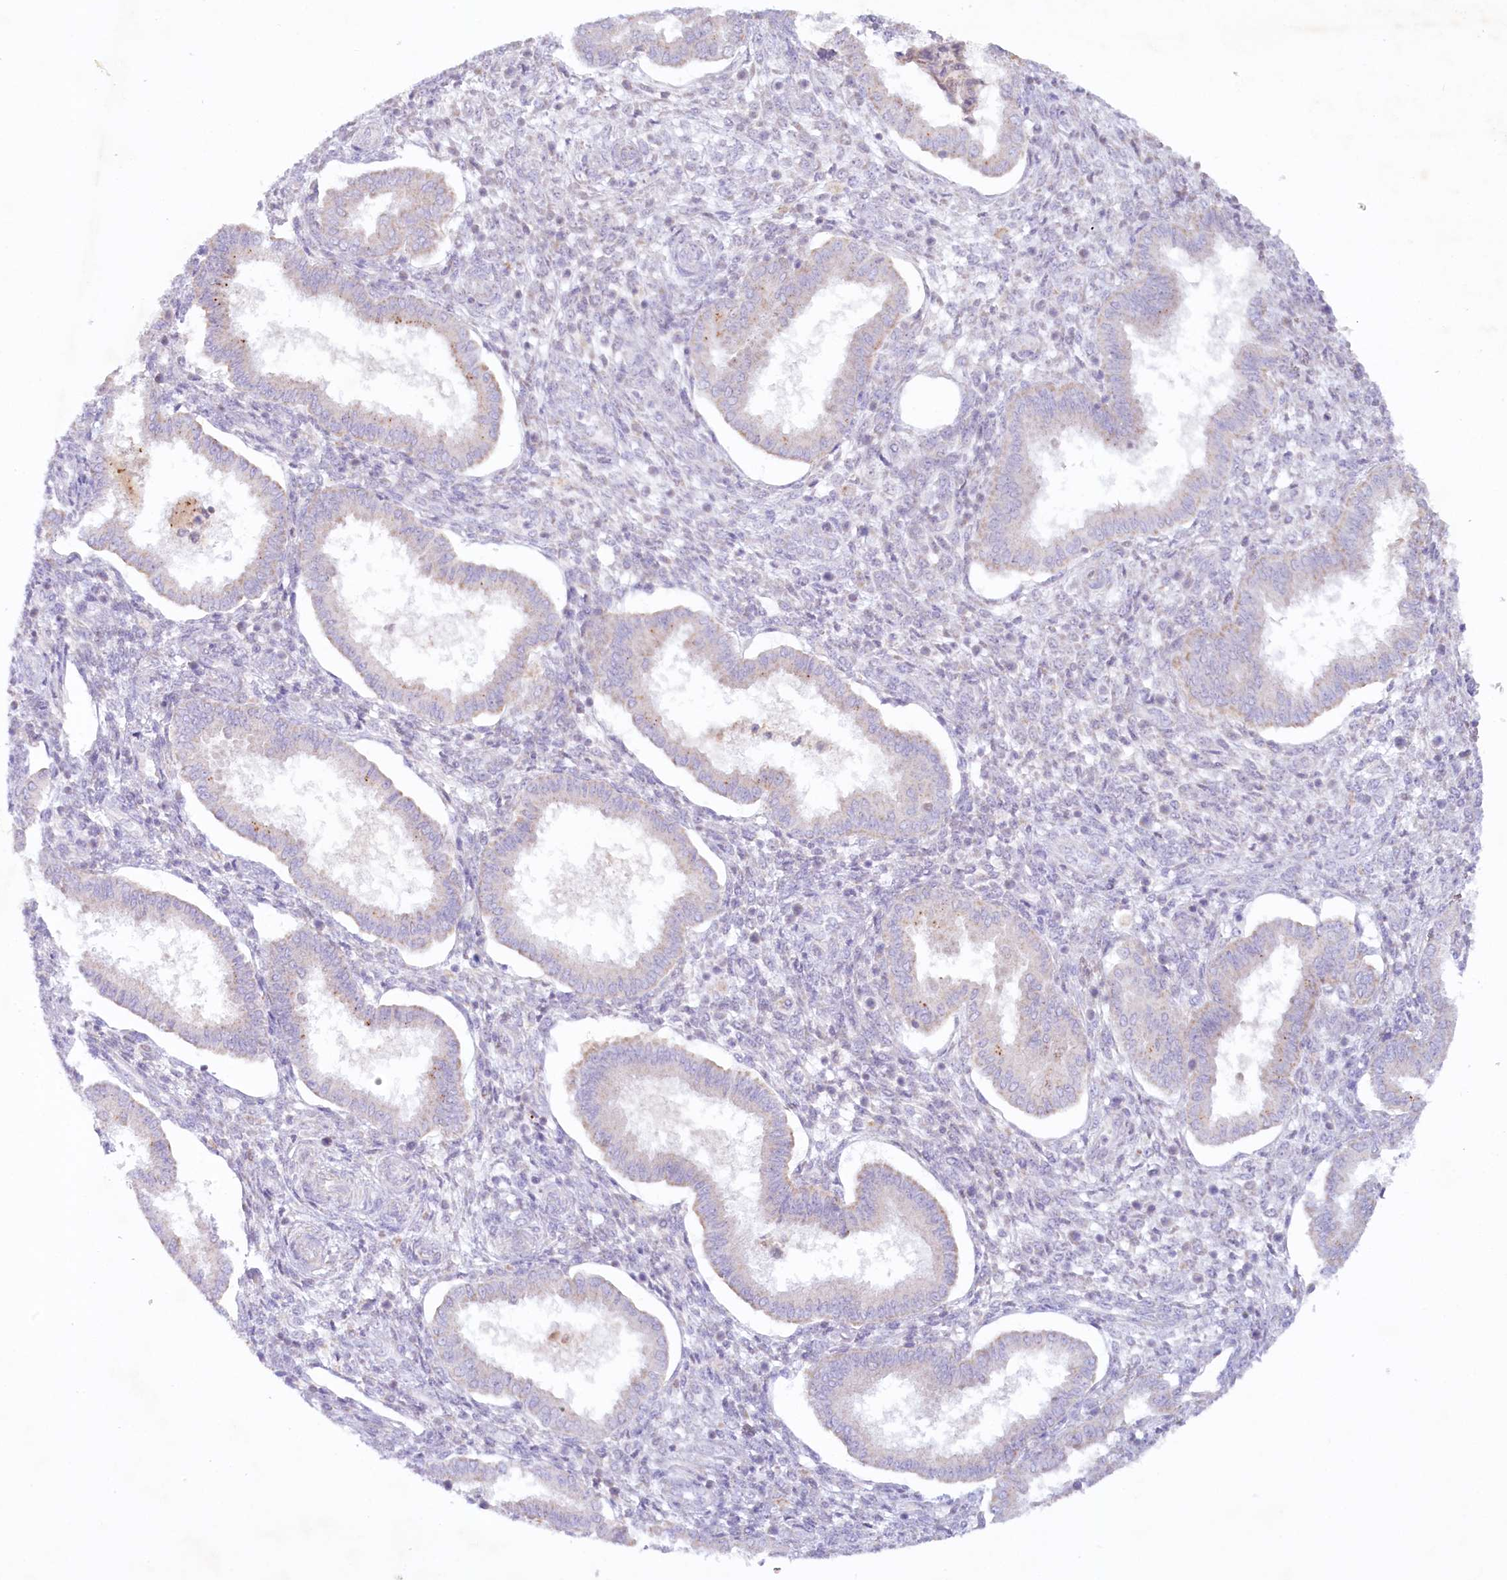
{"staining": {"intensity": "negative", "quantity": "none", "location": "none"}, "tissue": "endometrium", "cell_type": "Cells in endometrial stroma", "image_type": "normal", "snomed": [{"axis": "morphology", "description": "Normal tissue, NOS"}, {"axis": "topography", "description": "Endometrium"}], "caption": "Immunohistochemistry histopathology image of normal endometrium stained for a protein (brown), which displays no expression in cells in endometrial stroma. (DAB (3,3'-diaminobenzidine) IHC visualized using brightfield microscopy, high magnification).", "gene": "PSAPL1", "patient": {"sex": "female", "age": 24}}